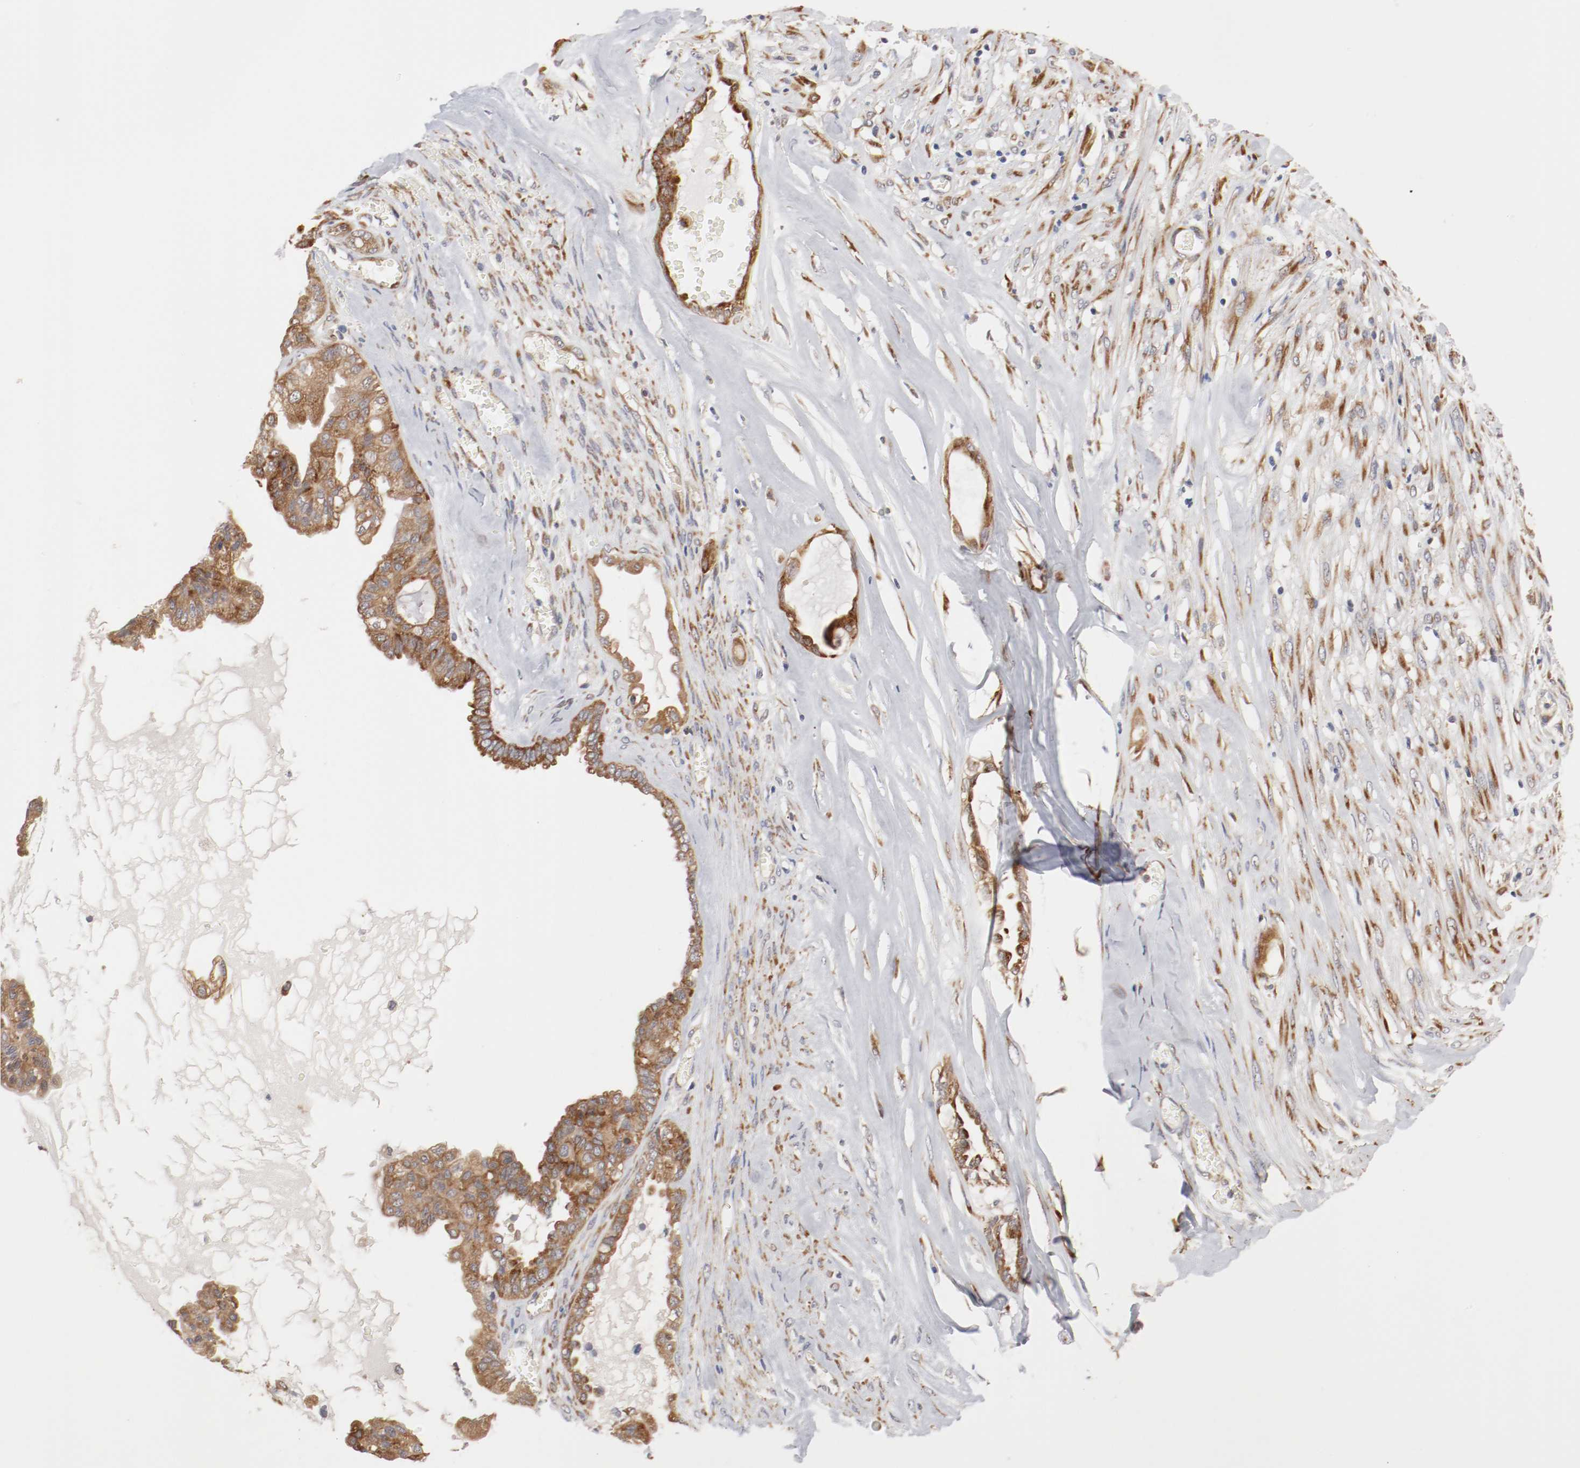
{"staining": {"intensity": "moderate", "quantity": ">75%", "location": "cytoplasmic/membranous"}, "tissue": "ovarian cancer", "cell_type": "Tumor cells", "image_type": "cancer", "snomed": [{"axis": "morphology", "description": "Carcinoma, NOS"}, {"axis": "morphology", "description": "Carcinoma, endometroid"}, {"axis": "topography", "description": "Ovary"}], "caption": "This is an image of immunohistochemistry staining of carcinoma (ovarian), which shows moderate expression in the cytoplasmic/membranous of tumor cells.", "gene": "FKBP3", "patient": {"sex": "female", "age": 50}}